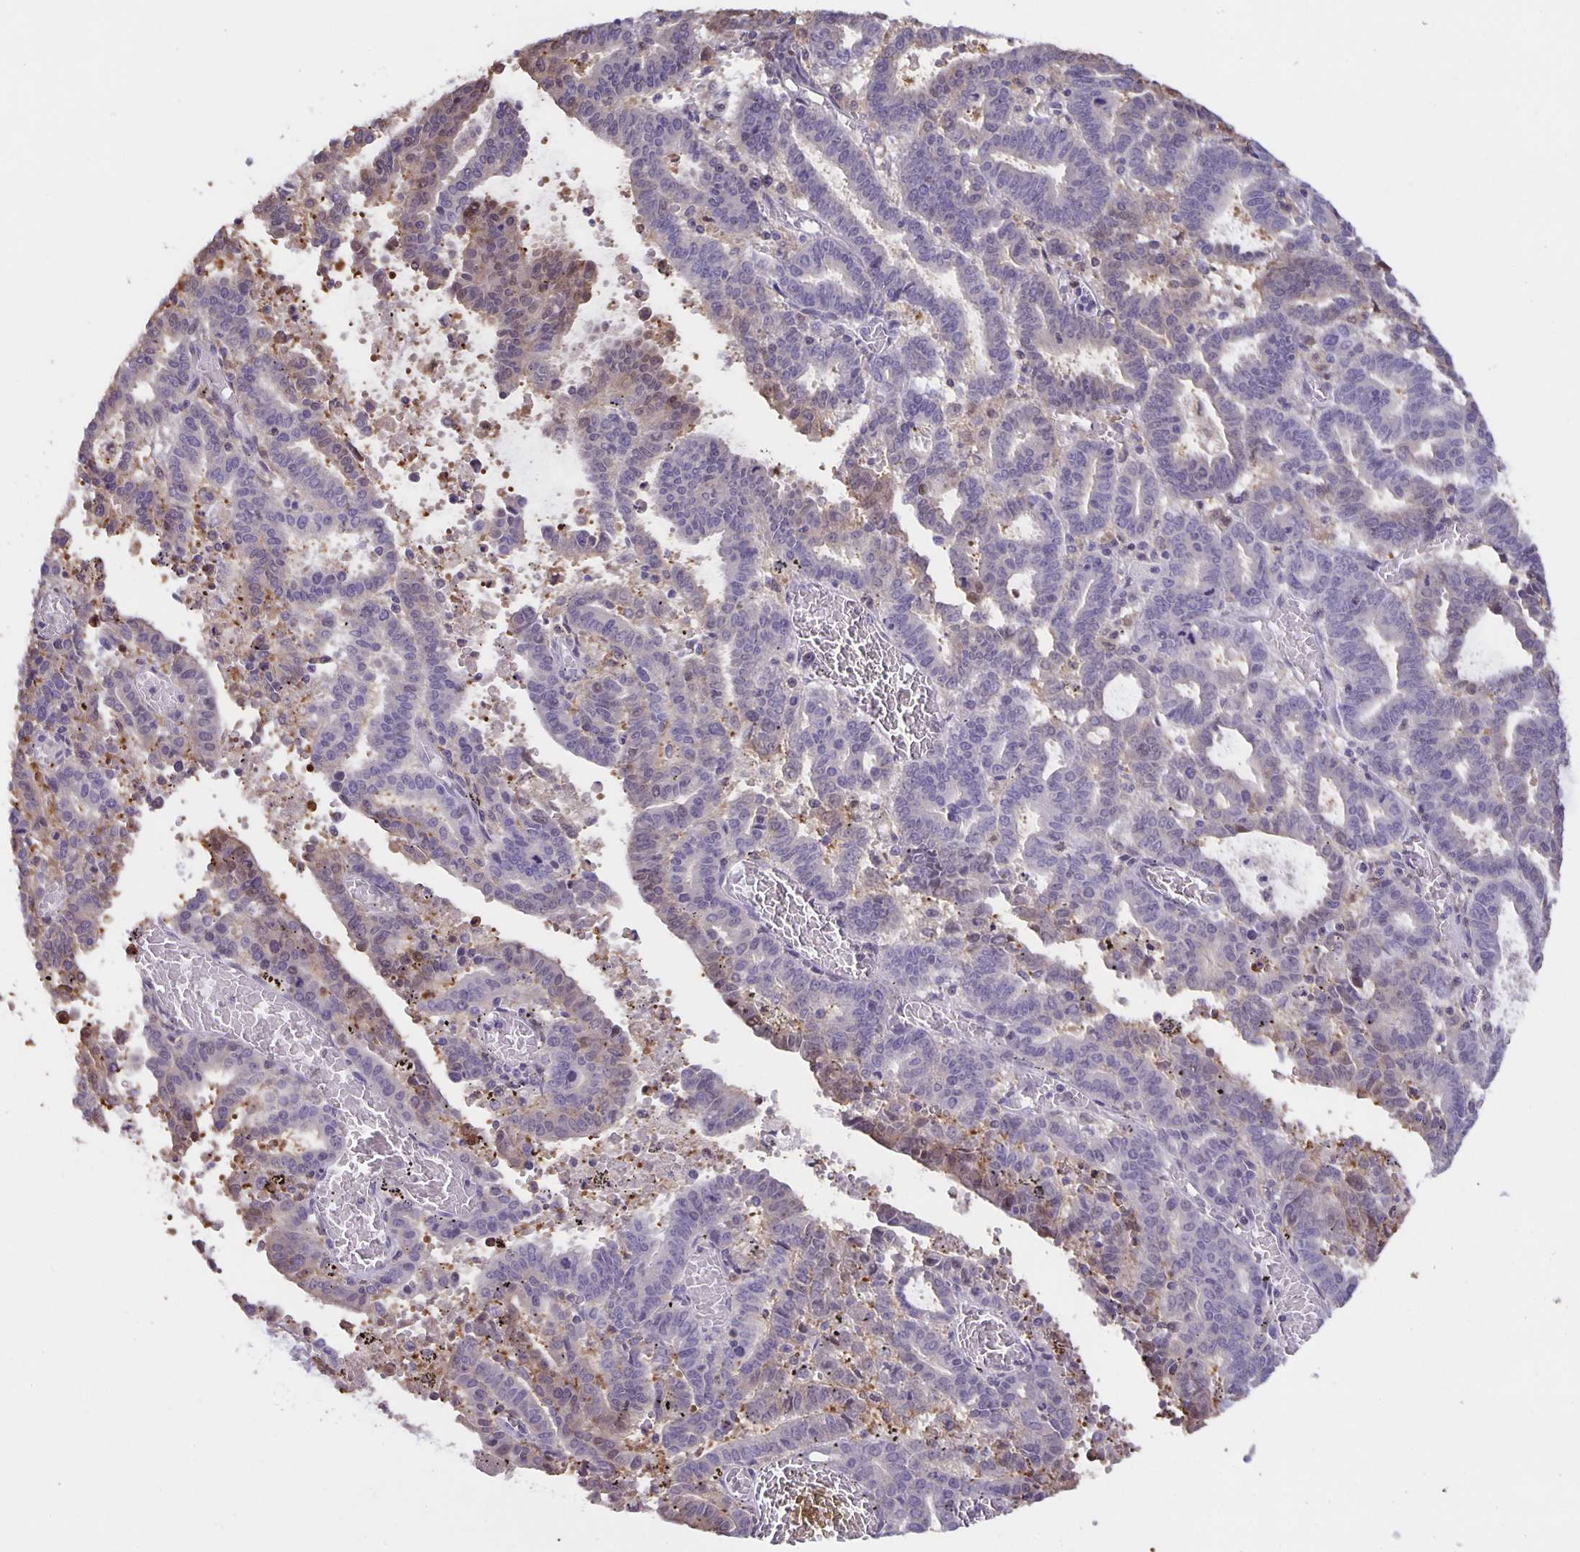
{"staining": {"intensity": "negative", "quantity": "none", "location": "none"}, "tissue": "endometrial cancer", "cell_type": "Tumor cells", "image_type": "cancer", "snomed": [{"axis": "morphology", "description": "Adenocarcinoma, NOS"}, {"axis": "topography", "description": "Uterus"}], "caption": "Human adenocarcinoma (endometrial) stained for a protein using immunohistochemistry (IHC) displays no staining in tumor cells.", "gene": "MARCHF6", "patient": {"sex": "female", "age": 83}}